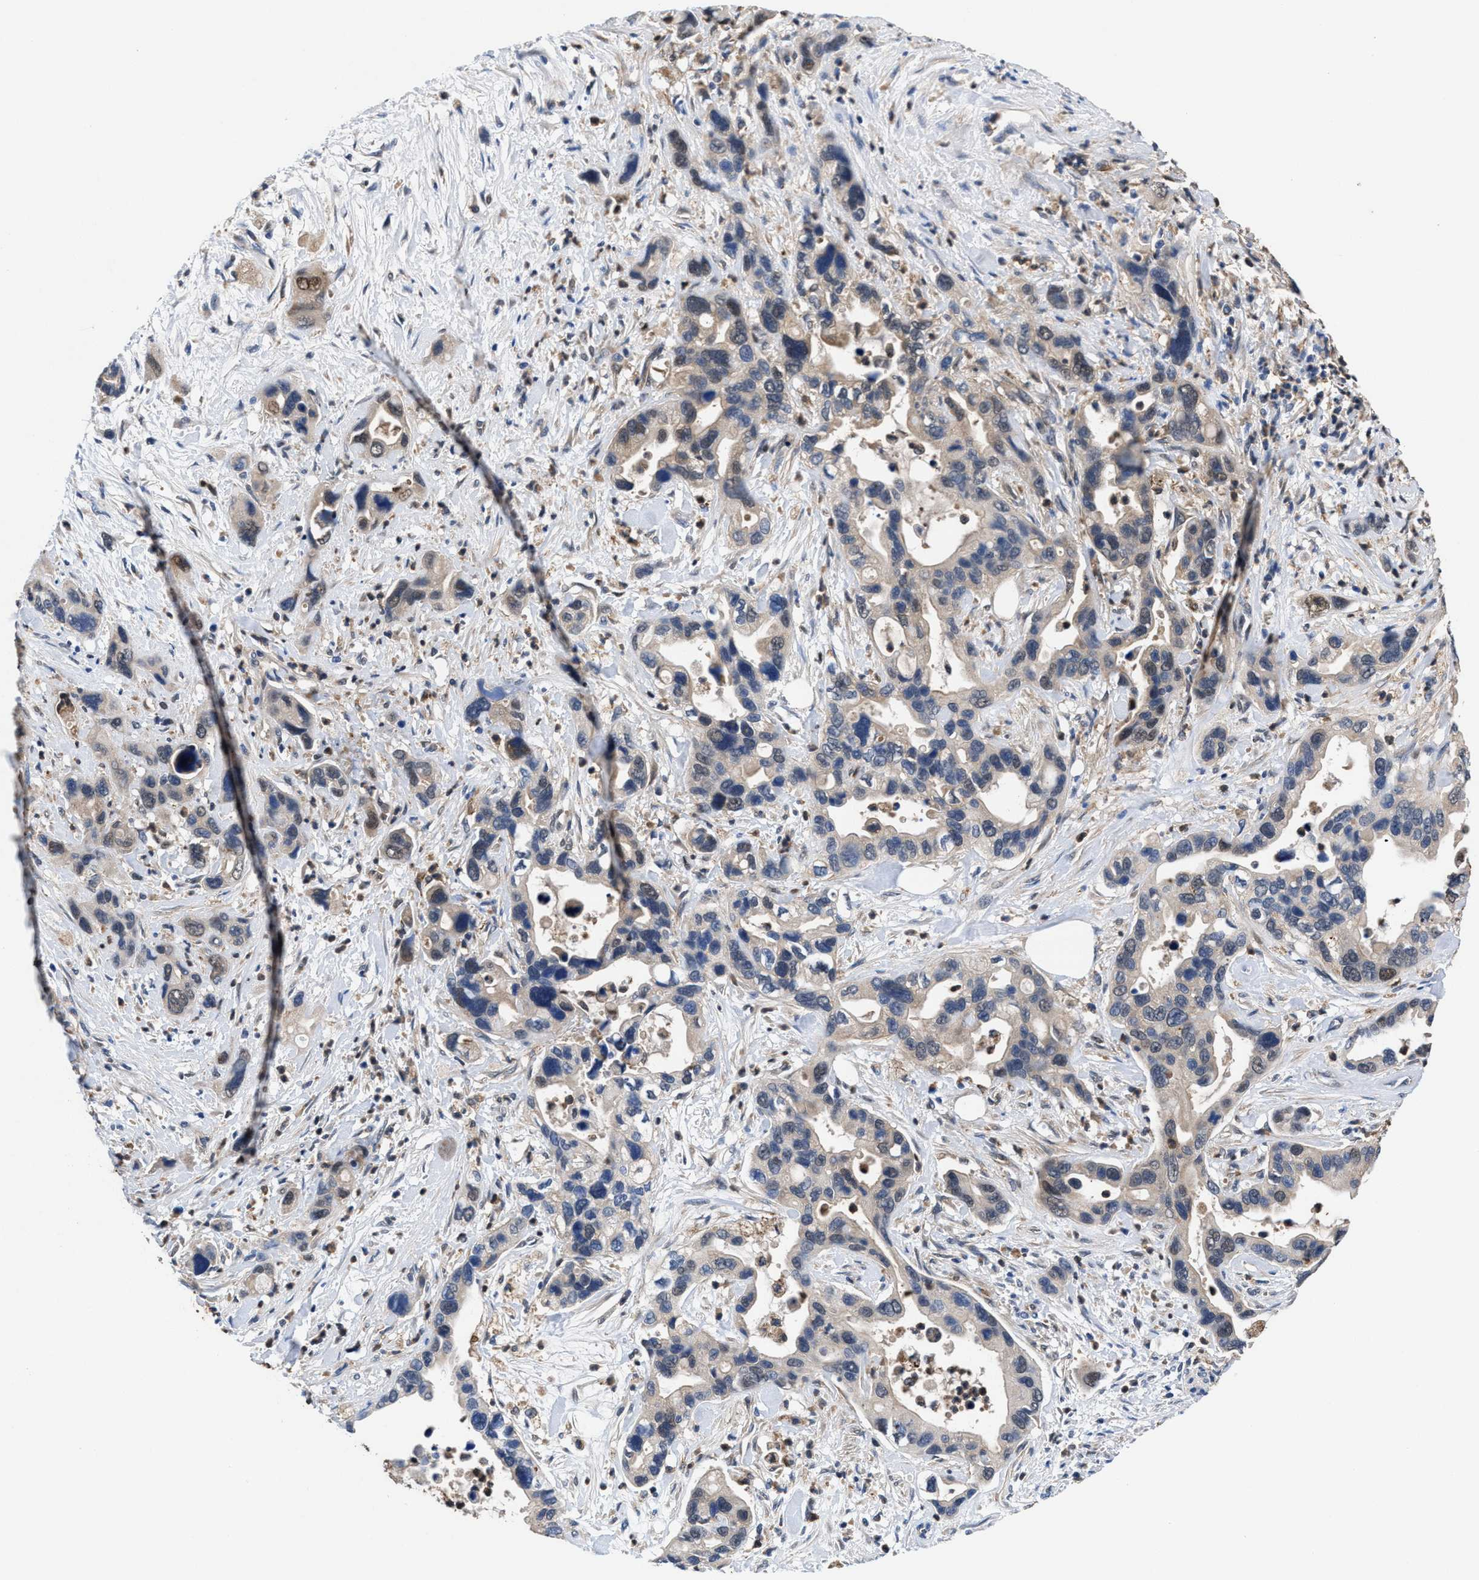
{"staining": {"intensity": "weak", "quantity": "<25%", "location": "cytoplasmic/membranous,nuclear"}, "tissue": "pancreatic cancer", "cell_type": "Tumor cells", "image_type": "cancer", "snomed": [{"axis": "morphology", "description": "Adenocarcinoma, NOS"}, {"axis": "topography", "description": "Pancreas"}], "caption": "A photomicrograph of adenocarcinoma (pancreatic) stained for a protein demonstrates no brown staining in tumor cells.", "gene": "ACLY", "patient": {"sex": "female", "age": 70}}